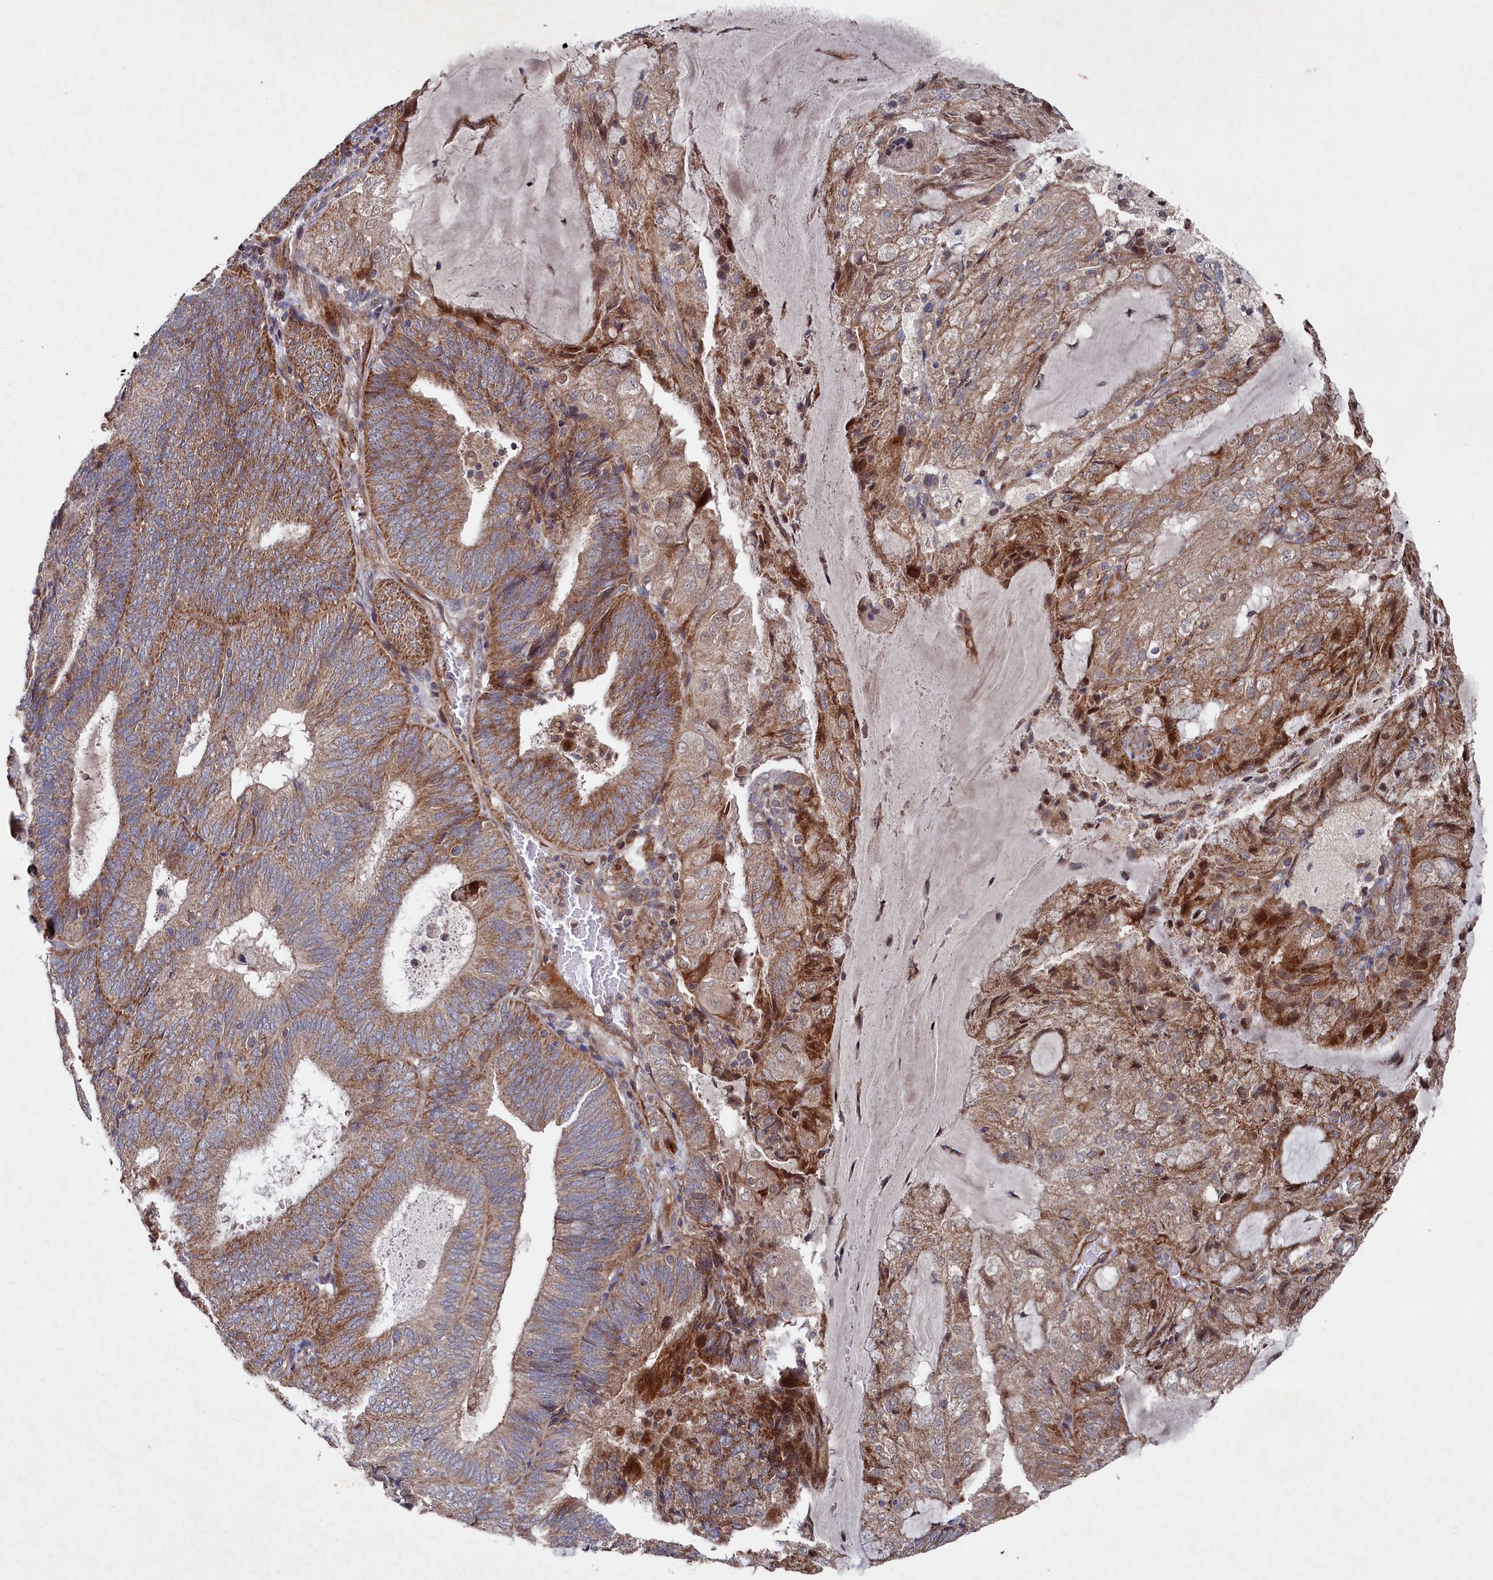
{"staining": {"intensity": "moderate", "quantity": ">75%", "location": "cytoplasmic/membranous"}, "tissue": "endometrial cancer", "cell_type": "Tumor cells", "image_type": "cancer", "snomed": [{"axis": "morphology", "description": "Adenocarcinoma, NOS"}, {"axis": "topography", "description": "Endometrium"}], "caption": "Immunohistochemical staining of adenocarcinoma (endometrial) displays medium levels of moderate cytoplasmic/membranous staining in approximately >75% of tumor cells.", "gene": "SUPV3L1", "patient": {"sex": "female", "age": 81}}